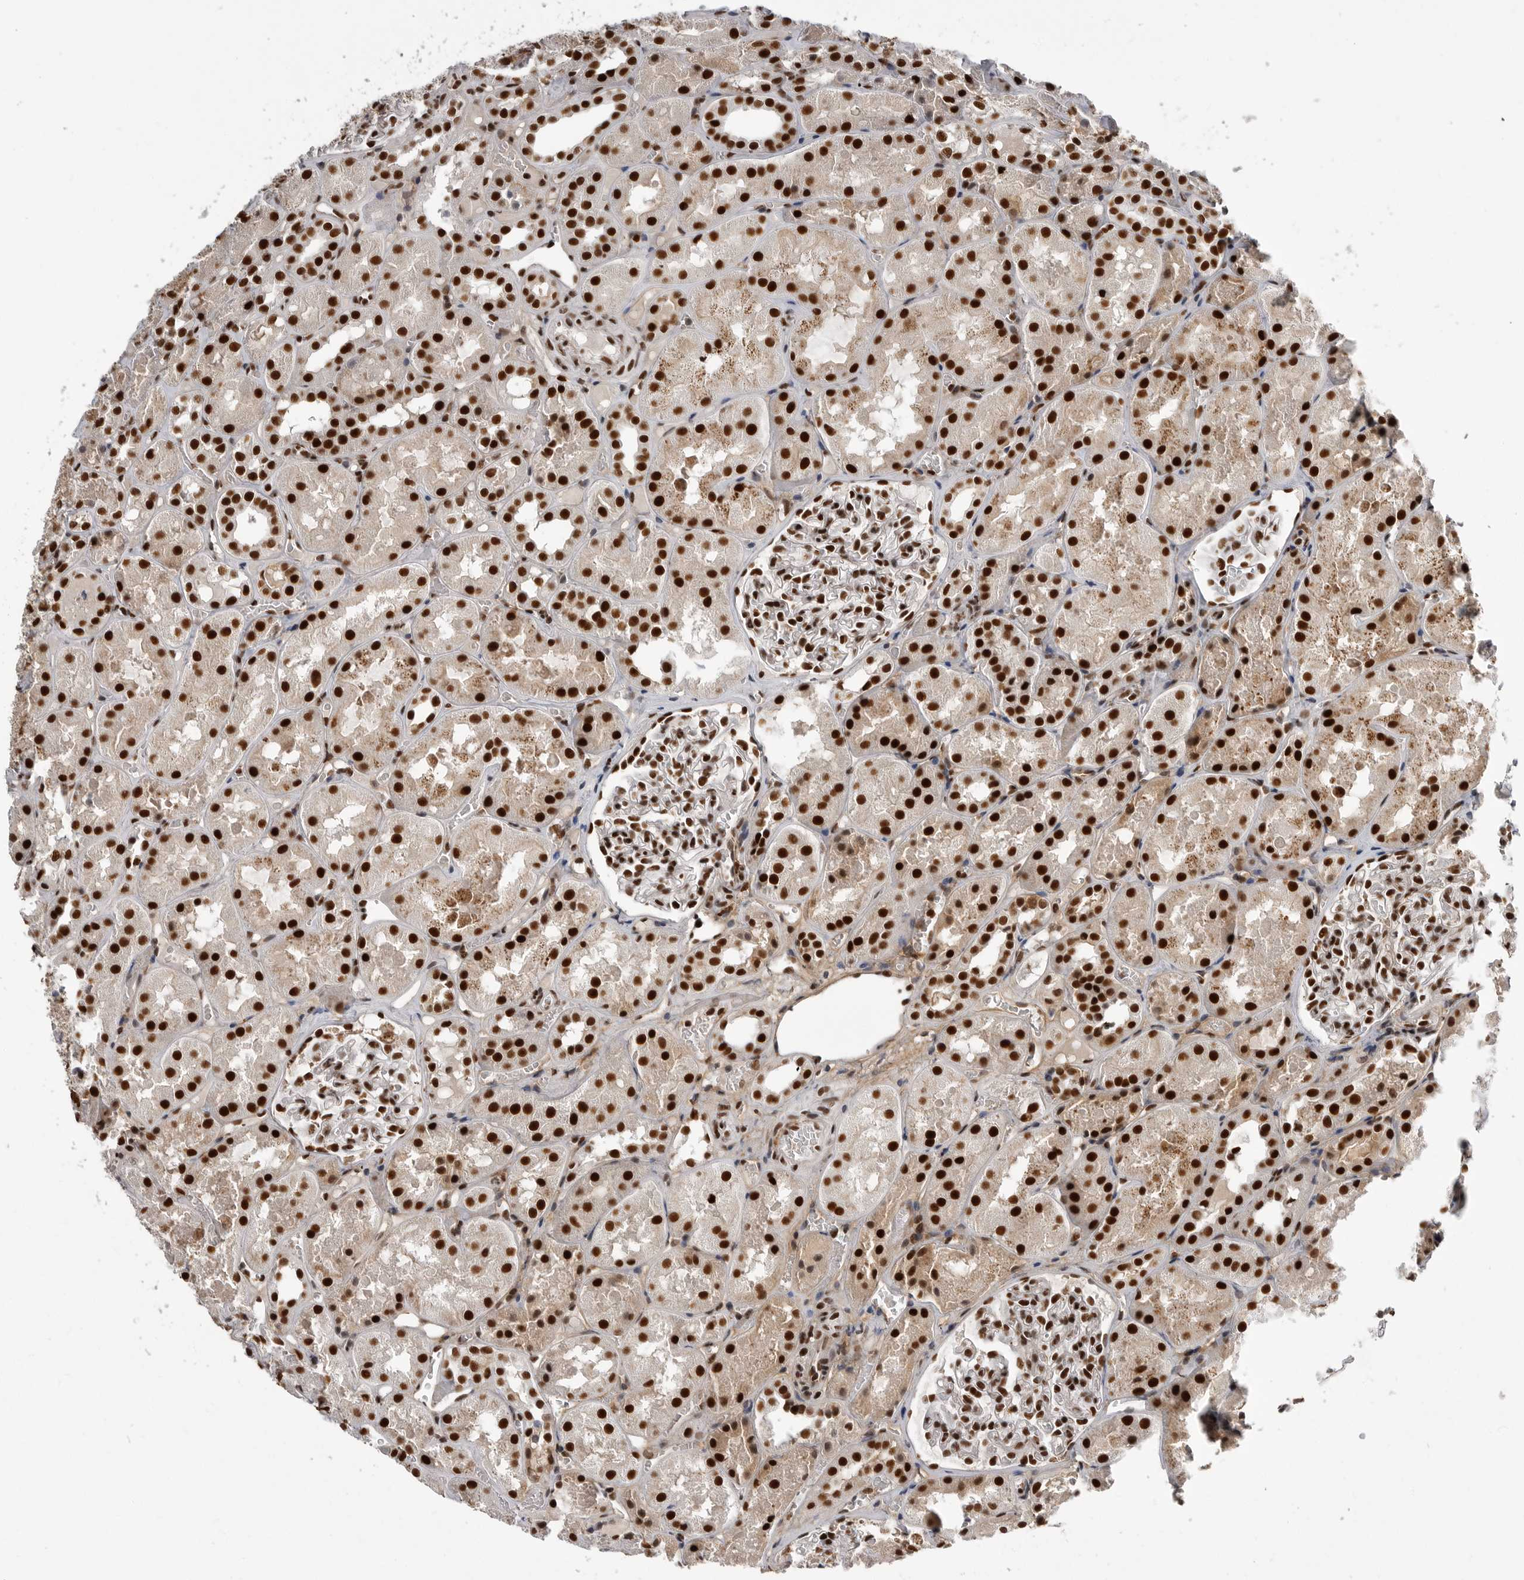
{"staining": {"intensity": "strong", "quantity": "25%-75%", "location": "nuclear"}, "tissue": "kidney", "cell_type": "Cells in glomeruli", "image_type": "normal", "snomed": [{"axis": "morphology", "description": "Normal tissue, NOS"}, {"axis": "topography", "description": "Kidney"}], "caption": "High-magnification brightfield microscopy of unremarkable kidney stained with DAB (brown) and counterstained with hematoxylin (blue). cells in glomeruli exhibit strong nuclear expression is identified in about25%-75% of cells. Using DAB (brown) and hematoxylin (blue) stains, captured at high magnification using brightfield microscopy.", "gene": "PPP1R8", "patient": {"sex": "male", "age": 16}}